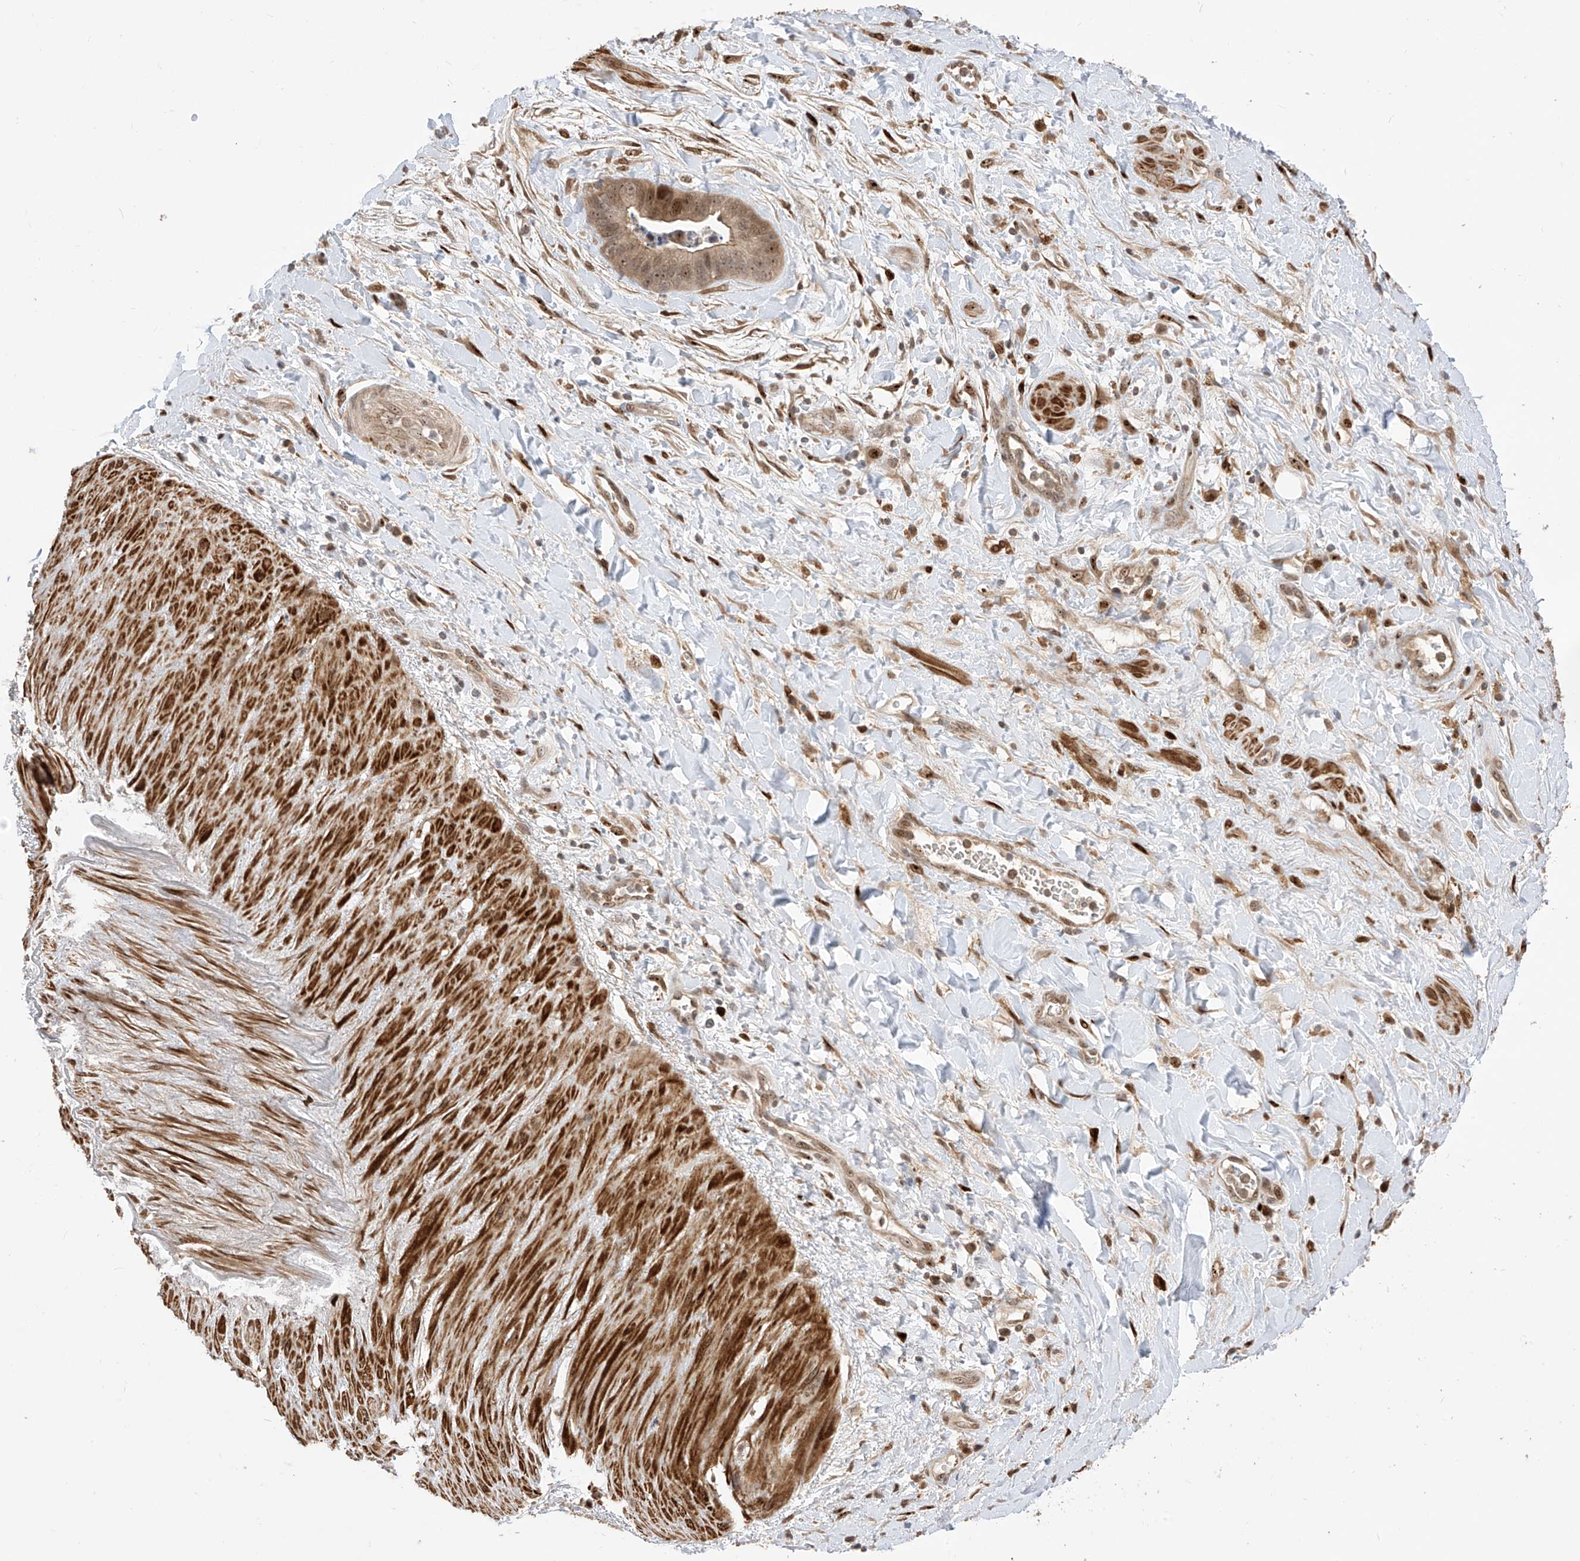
{"staining": {"intensity": "moderate", "quantity": ">75%", "location": "cytoplasmic/membranous,nuclear"}, "tissue": "soft tissue", "cell_type": "Fibroblasts", "image_type": "normal", "snomed": [{"axis": "morphology", "description": "Normal tissue, NOS"}, {"axis": "morphology", "description": "Adenocarcinoma, NOS"}, {"axis": "topography", "description": "Pancreas"}, {"axis": "topography", "description": "Peripheral nerve tissue"}], "caption": "Soft tissue stained with immunohistochemistry reveals moderate cytoplasmic/membranous,nuclear expression in about >75% of fibroblasts.", "gene": "LATS1", "patient": {"sex": "male", "age": 59}}